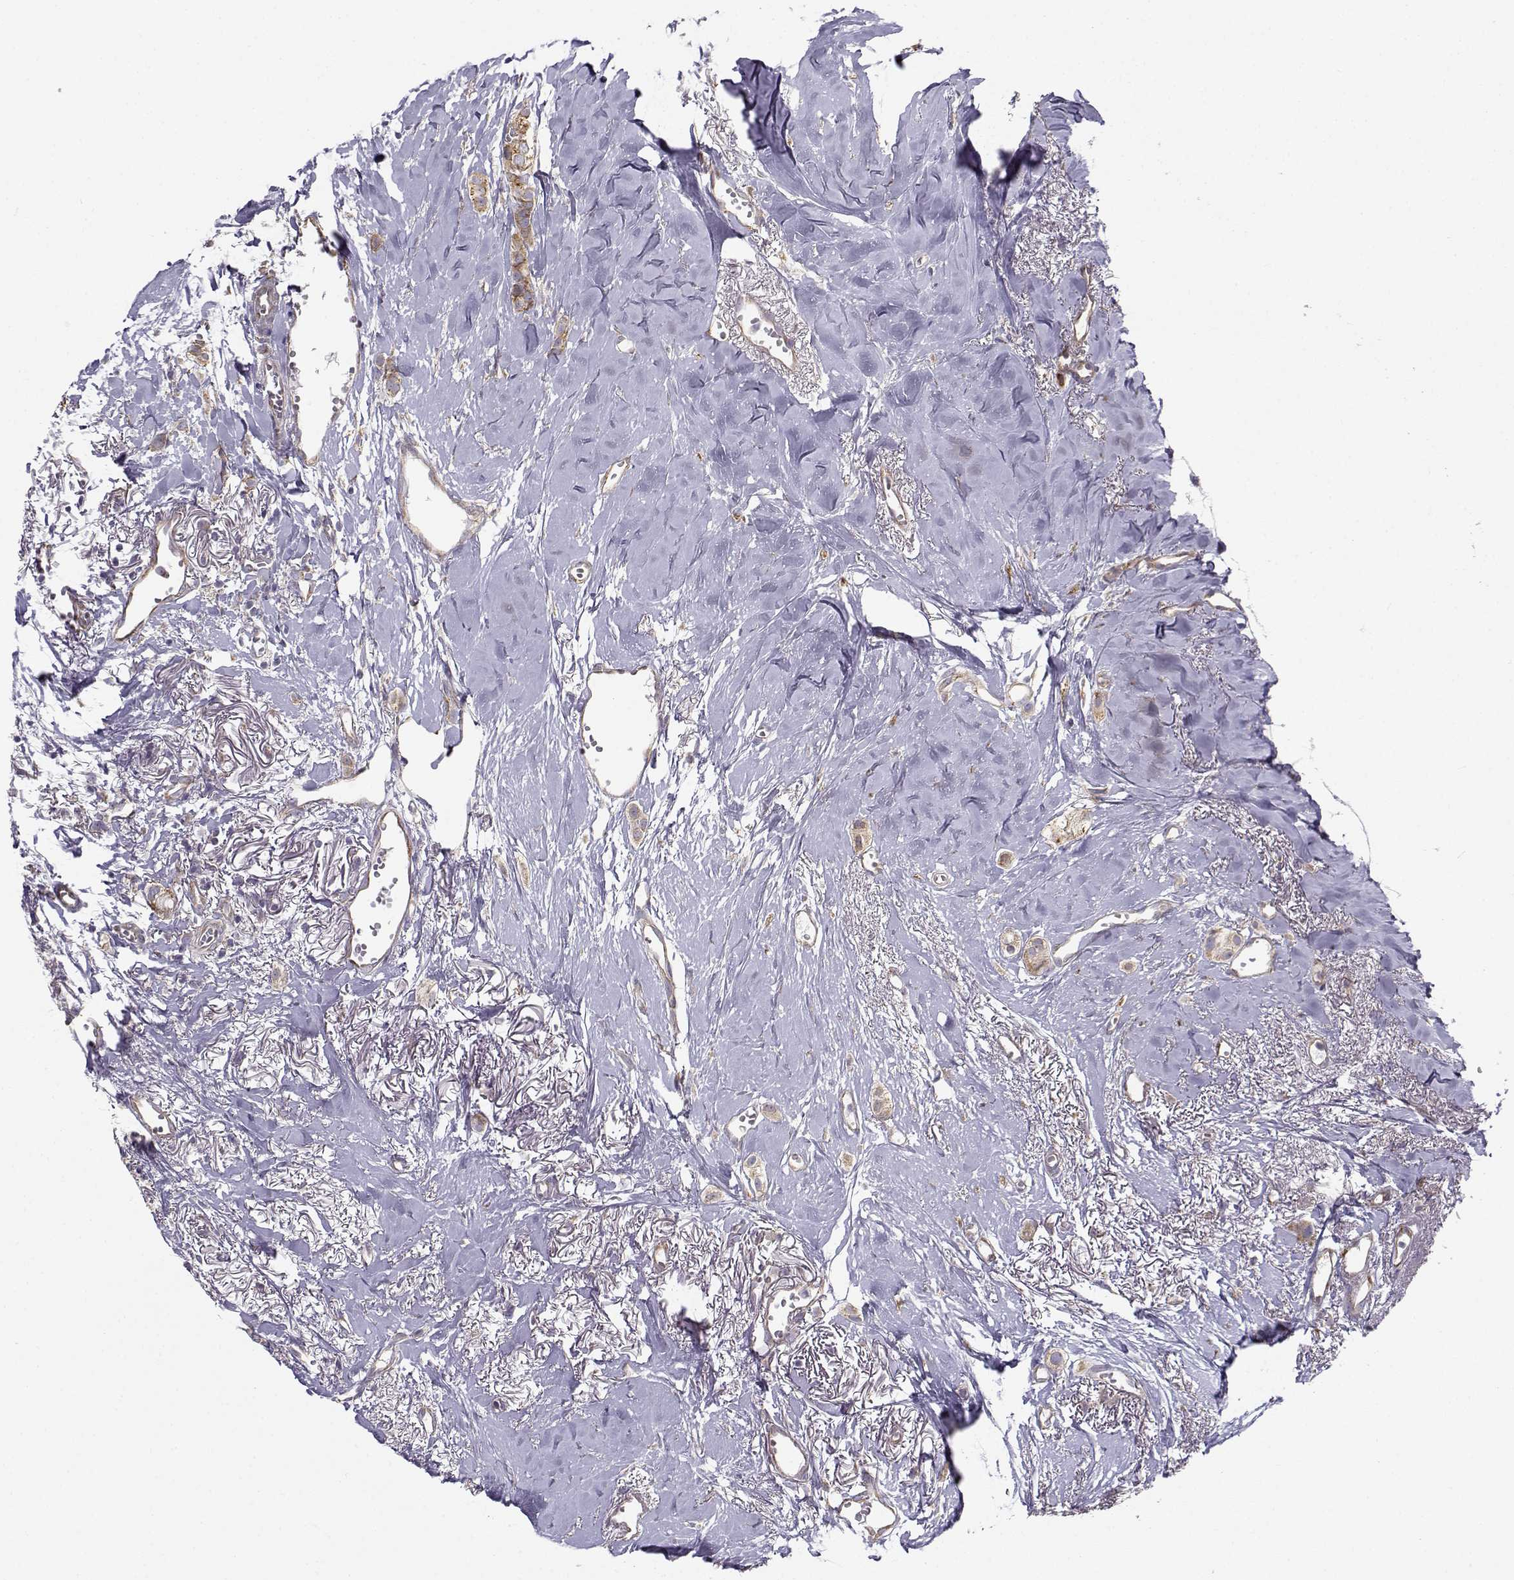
{"staining": {"intensity": "moderate", "quantity": ">75%", "location": "cytoplasmic/membranous"}, "tissue": "breast cancer", "cell_type": "Tumor cells", "image_type": "cancer", "snomed": [{"axis": "morphology", "description": "Duct carcinoma"}, {"axis": "topography", "description": "Breast"}], "caption": "IHC histopathology image of human breast cancer (invasive ductal carcinoma) stained for a protein (brown), which shows medium levels of moderate cytoplasmic/membranous expression in approximately >75% of tumor cells.", "gene": "BEND6", "patient": {"sex": "female", "age": 85}}